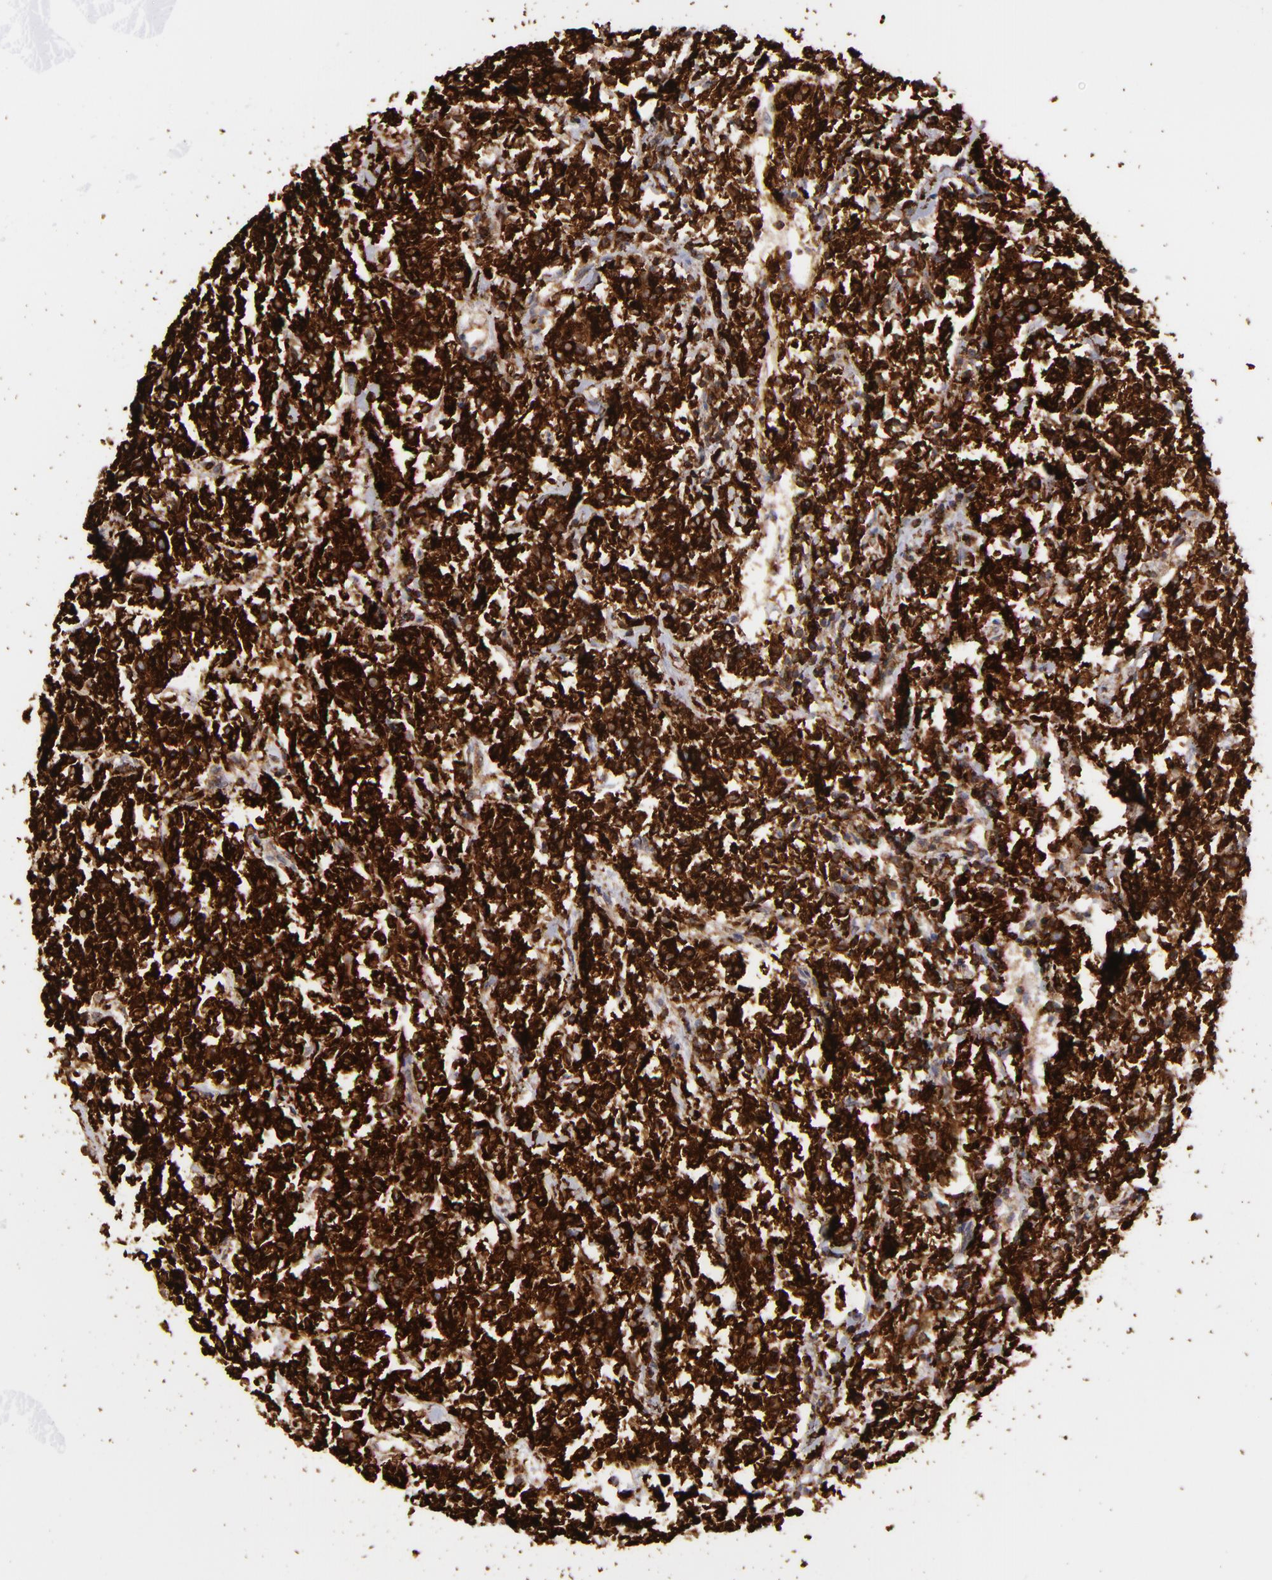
{"staining": {"intensity": "strong", "quantity": ">75%", "location": "cytoplasmic/membranous"}, "tissue": "lymphoma", "cell_type": "Tumor cells", "image_type": "cancer", "snomed": [{"axis": "morphology", "description": "Malignant lymphoma, non-Hodgkin's type, Low grade"}, {"axis": "topography", "description": "Small intestine"}], "caption": "Human lymphoma stained for a protein (brown) reveals strong cytoplasmic/membranous positive staining in about >75% of tumor cells.", "gene": "ACTB", "patient": {"sex": "female", "age": 59}}